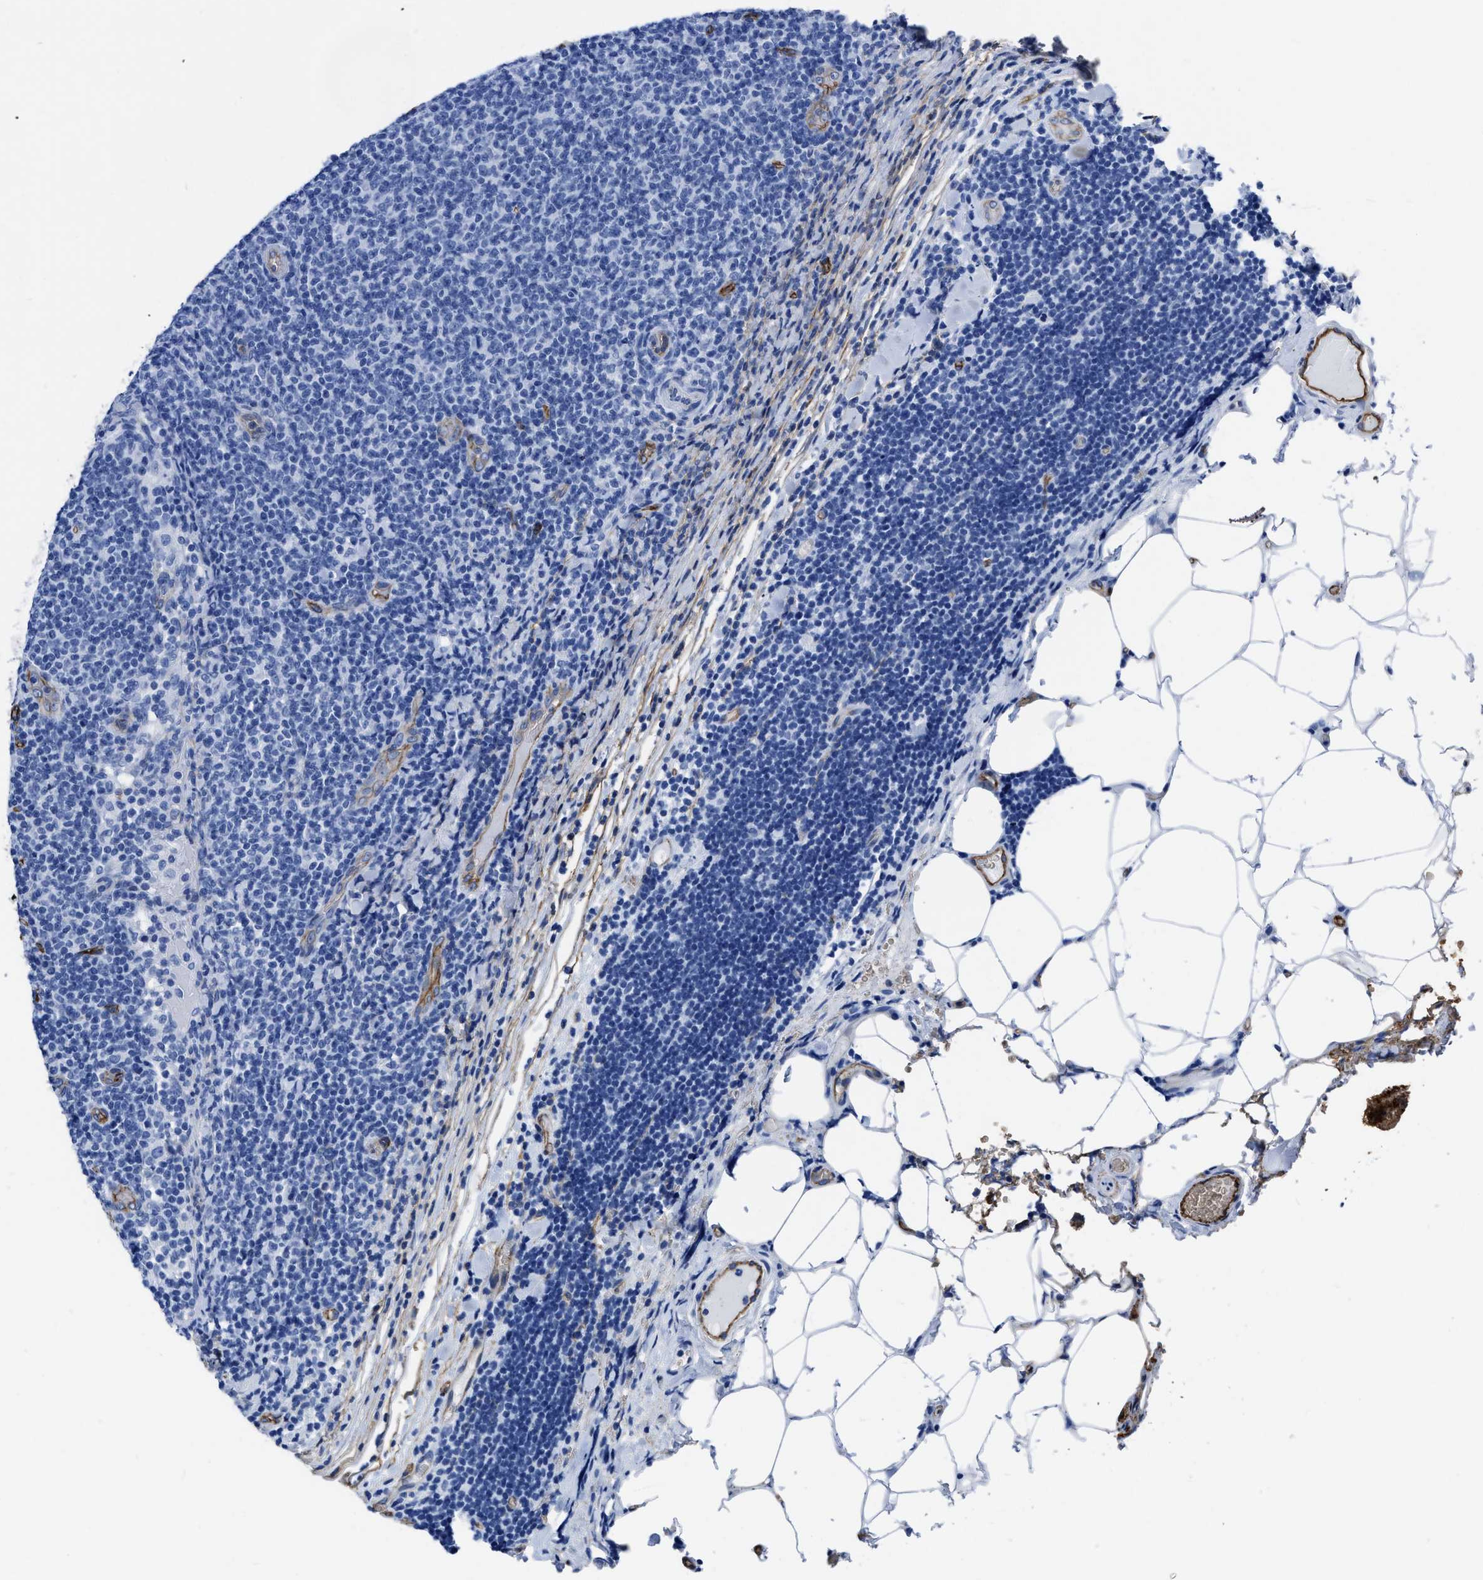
{"staining": {"intensity": "negative", "quantity": "none", "location": "none"}, "tissue": "lymphoma", "cell_type": "Tumor cells", "image_type": "cancer", "snomed": [{"axis": "morphology", "description": "Malignant lymphoma, non-Hodgkin's type, Low grade"}, {"axis": "topography", "description": "Lymph node"}], "caption": "Tumor cells show no significant staining in lymphoma.", "gene": "AQP1", "patient": {"sex": "male", "age": 66}}